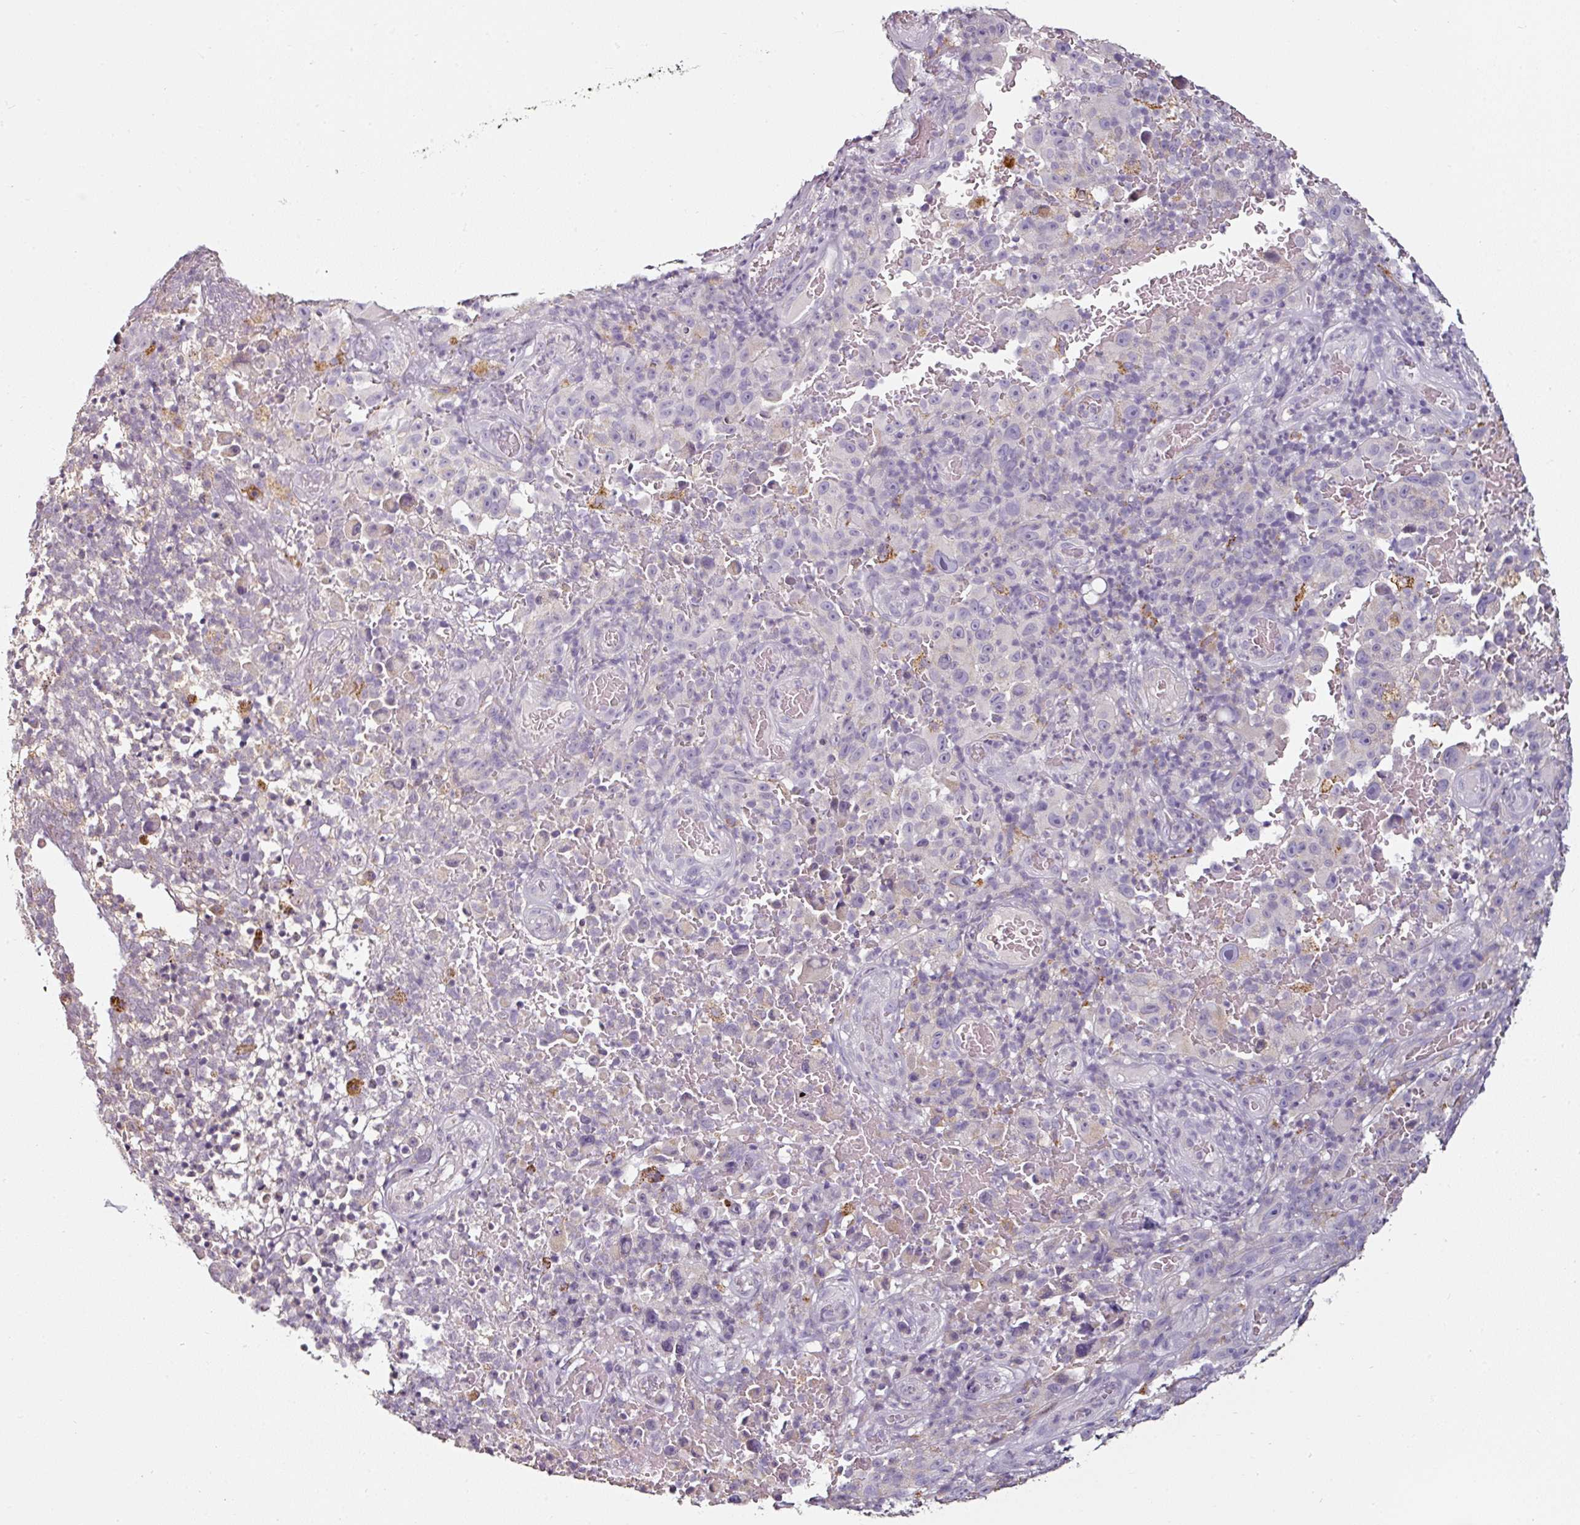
{"staining": {"intensity": "negative", "quantity": "none", "location": "none"}, "tissue": "melanoma", "cell_type": "Tumor cells", "image_type": "cancer", "snomed": [{"axis": "morphology", "description": "Malignant melanoma, NOS"}, {"axis": "topography", "description": "Skin"}], "caption": "An immunohistochemistry (IHC) image of melanoma is shown. There is no staining in tumor cells of melanoma.", "gene": "CAP2", "patient": {"sex": "female", "age": 82}}